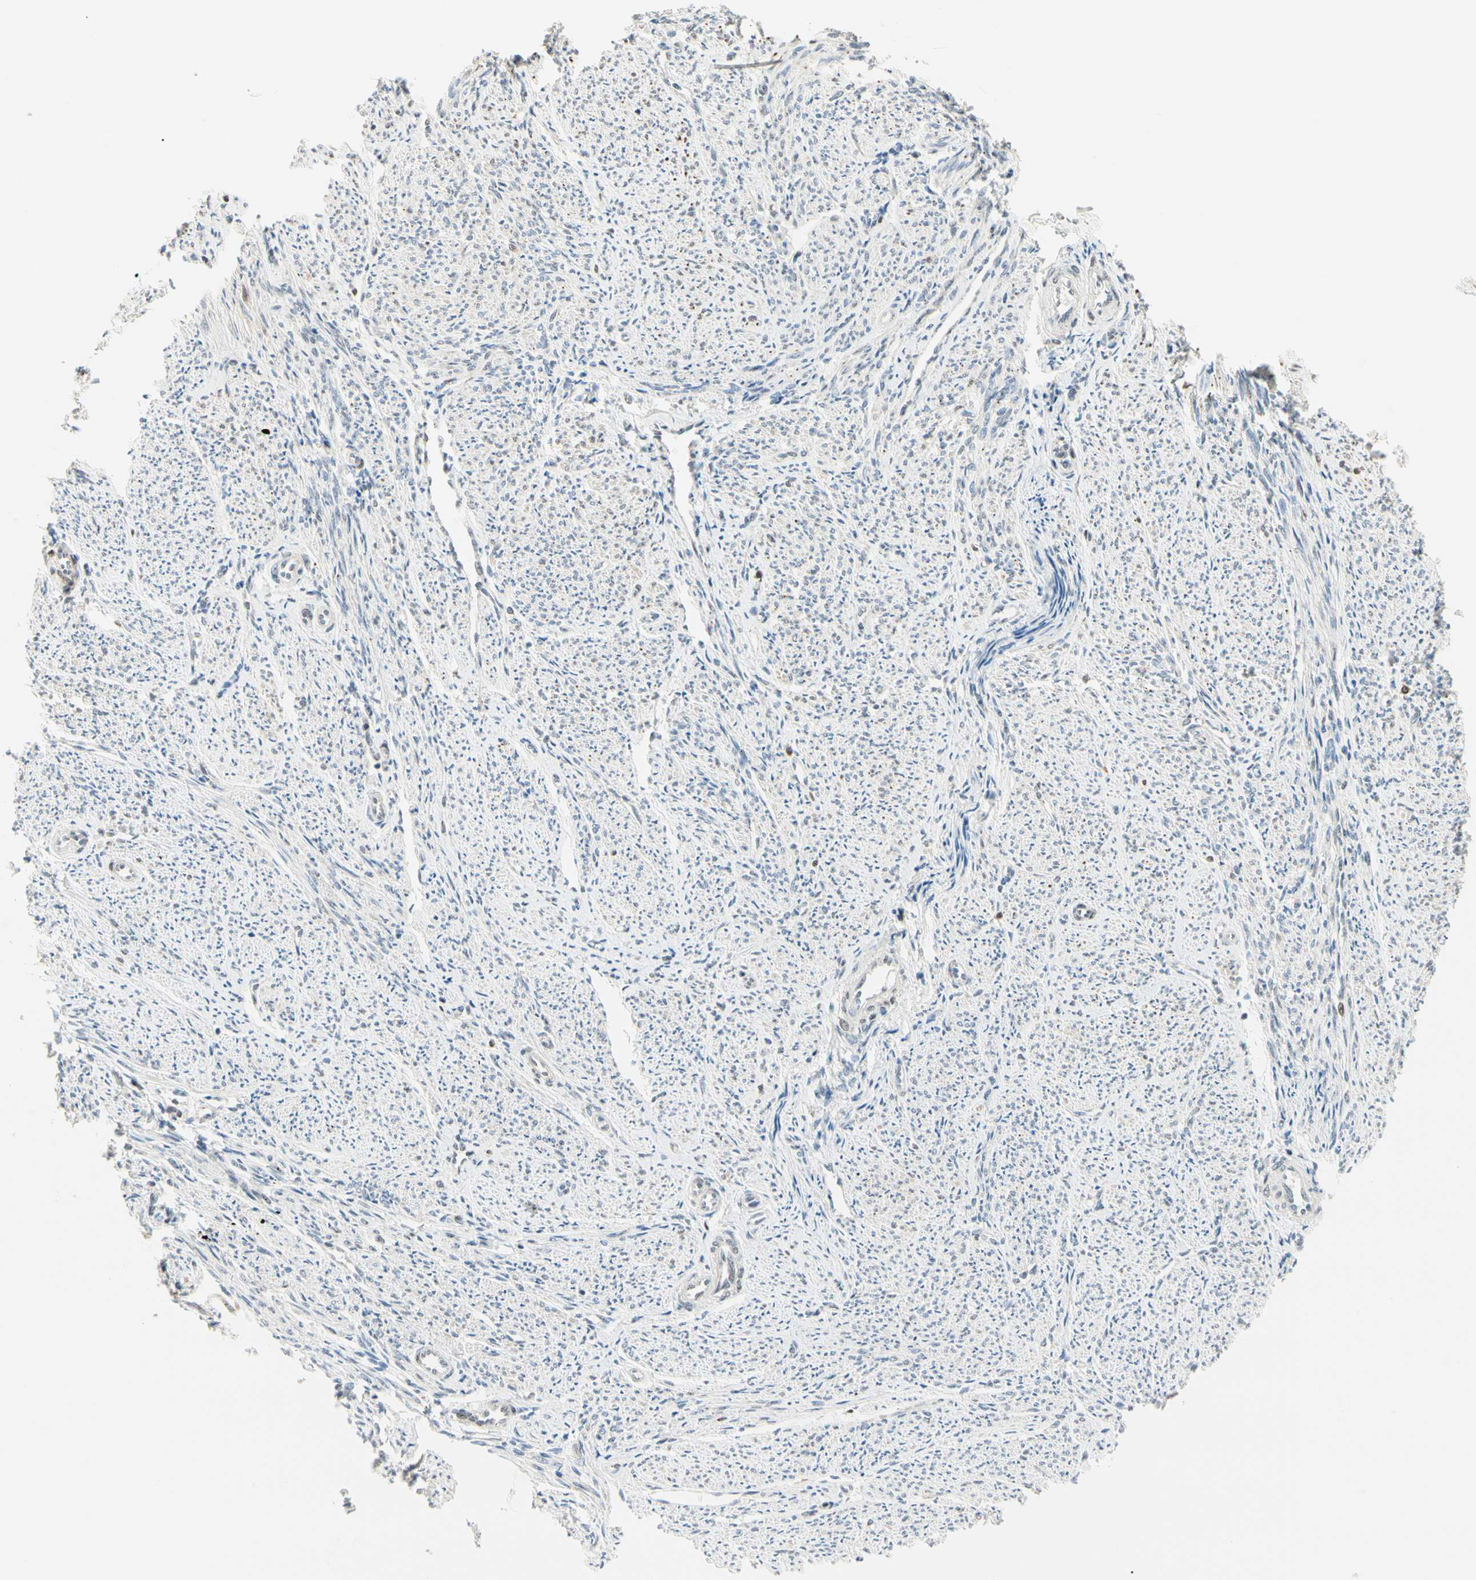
{"staining": {"intensity": "strong", "quantity": "25%-75%", "location": "nuclear"}, "tissue": "smooth muscle", "cell_type": "Smooth muscle cells", "image_type": "normal", "snomed": [{"axis": "morphology", "description": "Normal tissue, NOS"}, {"axis": "topography", "description": "Smooth muscle"}], "caption": "This histopathology image reveals unremarkable smooth muscle stained with immunohistochemistry (IHC) to label a protein in brown. The nuclear of smooth muscle cells show strong positivity for the protein. Nuclei are counter-stained blue.", "gene": "ATXN1", "patient": {"sex": "female", "age": 65}}